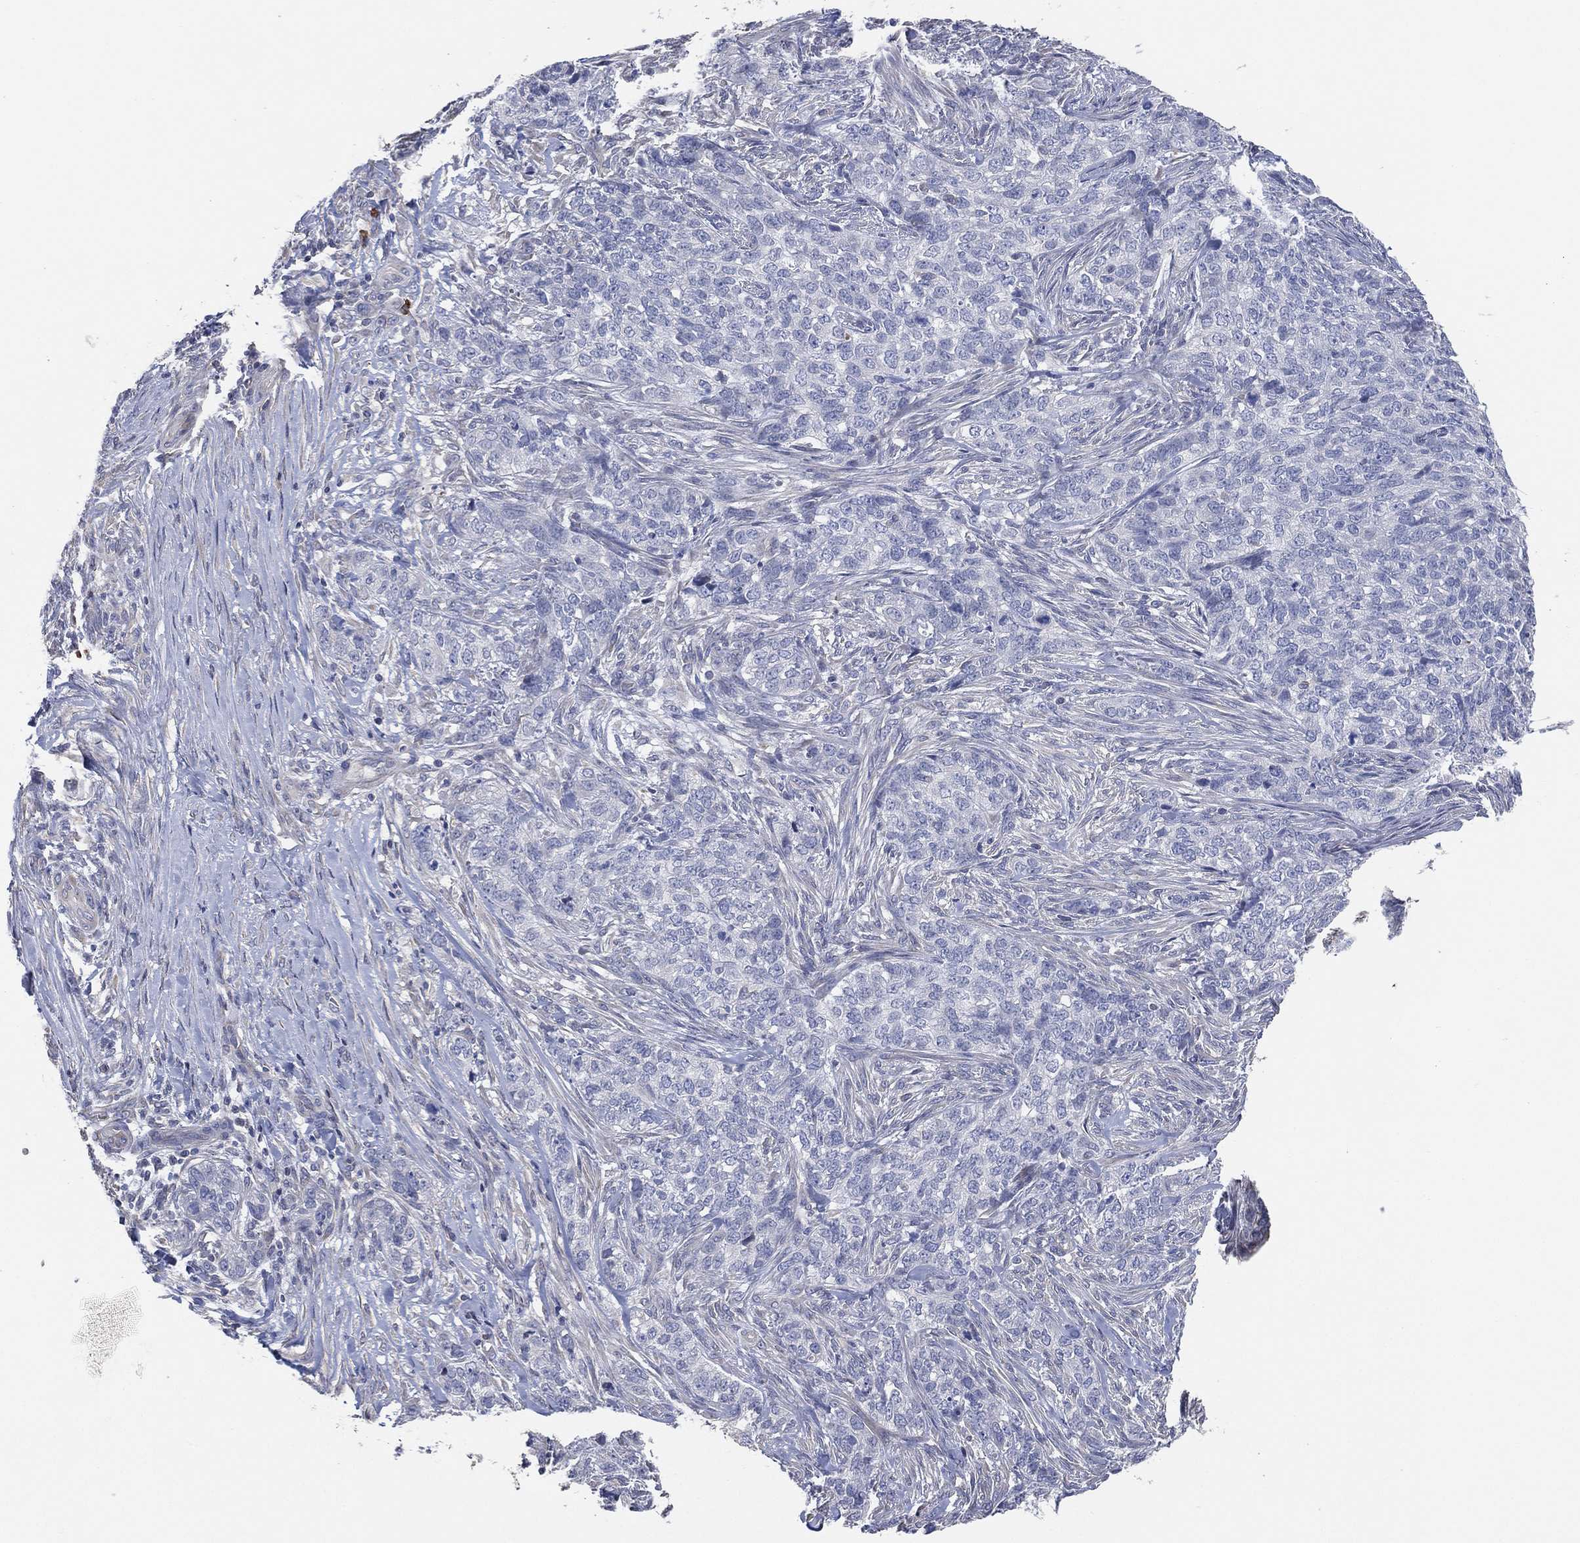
{"staining": {"intensity": "negative", "quantity": "none", "location": "none"}, "tissue": "skin cancer", "cell_type": "Tumor cells", "image_type": "cancer", "snomed": [{"axis": "morphology", "description": "Basal cell carcinoma"}, {"axis": "topography", "description": "Skin"}], "caption": "Tumor cells are negative for brown protein staining in skin cancer.", "gene": "CFTR", "patient": {"sex": "female", "age": 69}}